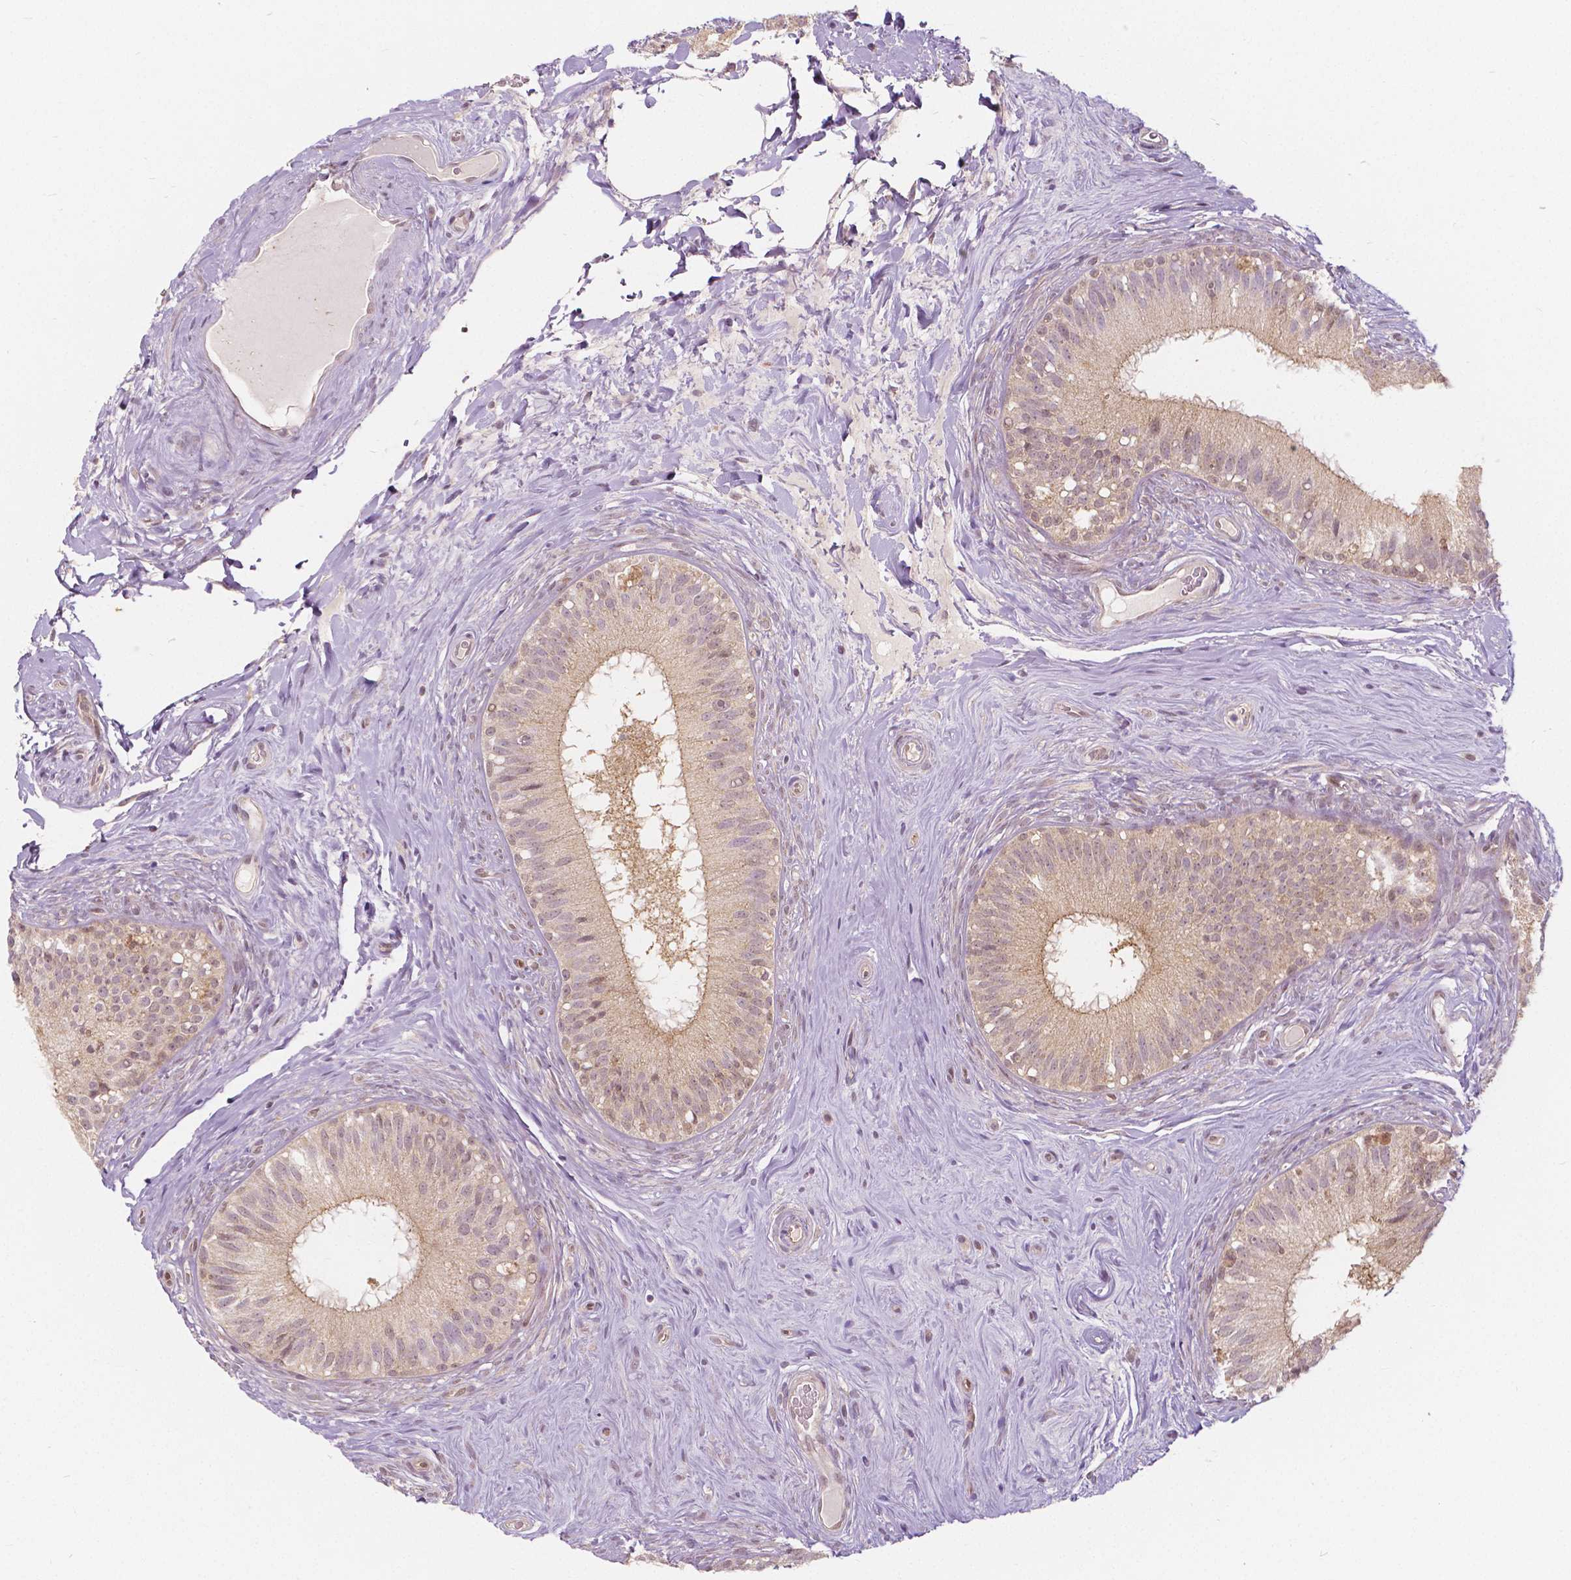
{"staining": {"intensity": "weak", "quantity": "25%-75%", "location": "cytoplasmic/membranous"}, "tissue": "epididymis", "cell_type": "Glandular cells", "image_type": "normal", "snomed": [{"axis": "morphology", "description": "Normal tissue, NOS"}, {"axis": "topography", "description": "Epididymis"}], "caption": "This is a micrograph of immunohistochemistry (IHC) staining of benign epididymis, which shows weak staining in the cytoplasmic/membranous of glandular cells.", "gene": "NAPRT", "patient": {"sex": "male", "age": 59}}